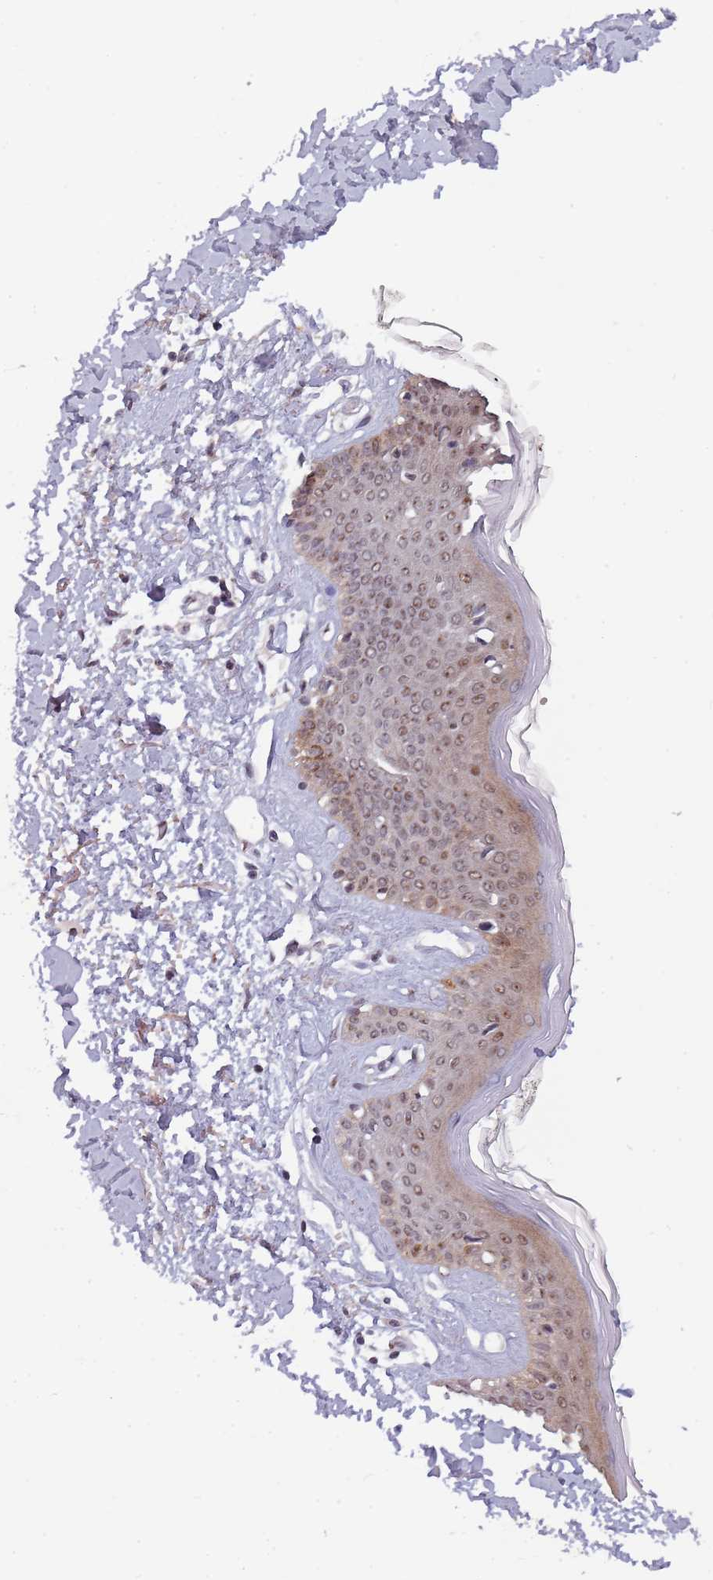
{"staining": {"intensity": "weak", "quantity": "<25%", "location": "nuclear"}, "tissue": "skin", "cell_type": "Fibroblasts", "image_type": "normal", "snomed": [{"axis": "morphology", "description": "Normal tissue, NOS"}, {"axis": "topography", "description": "Skin"}], "caption": "Immunohistochemistry (IHC) histopathology image of normal skin stained for a protein (brown), which reveals no expression in fibroblasts.", "gene": "CIZ1", "patient": {"sex": "female", "age": 64}}